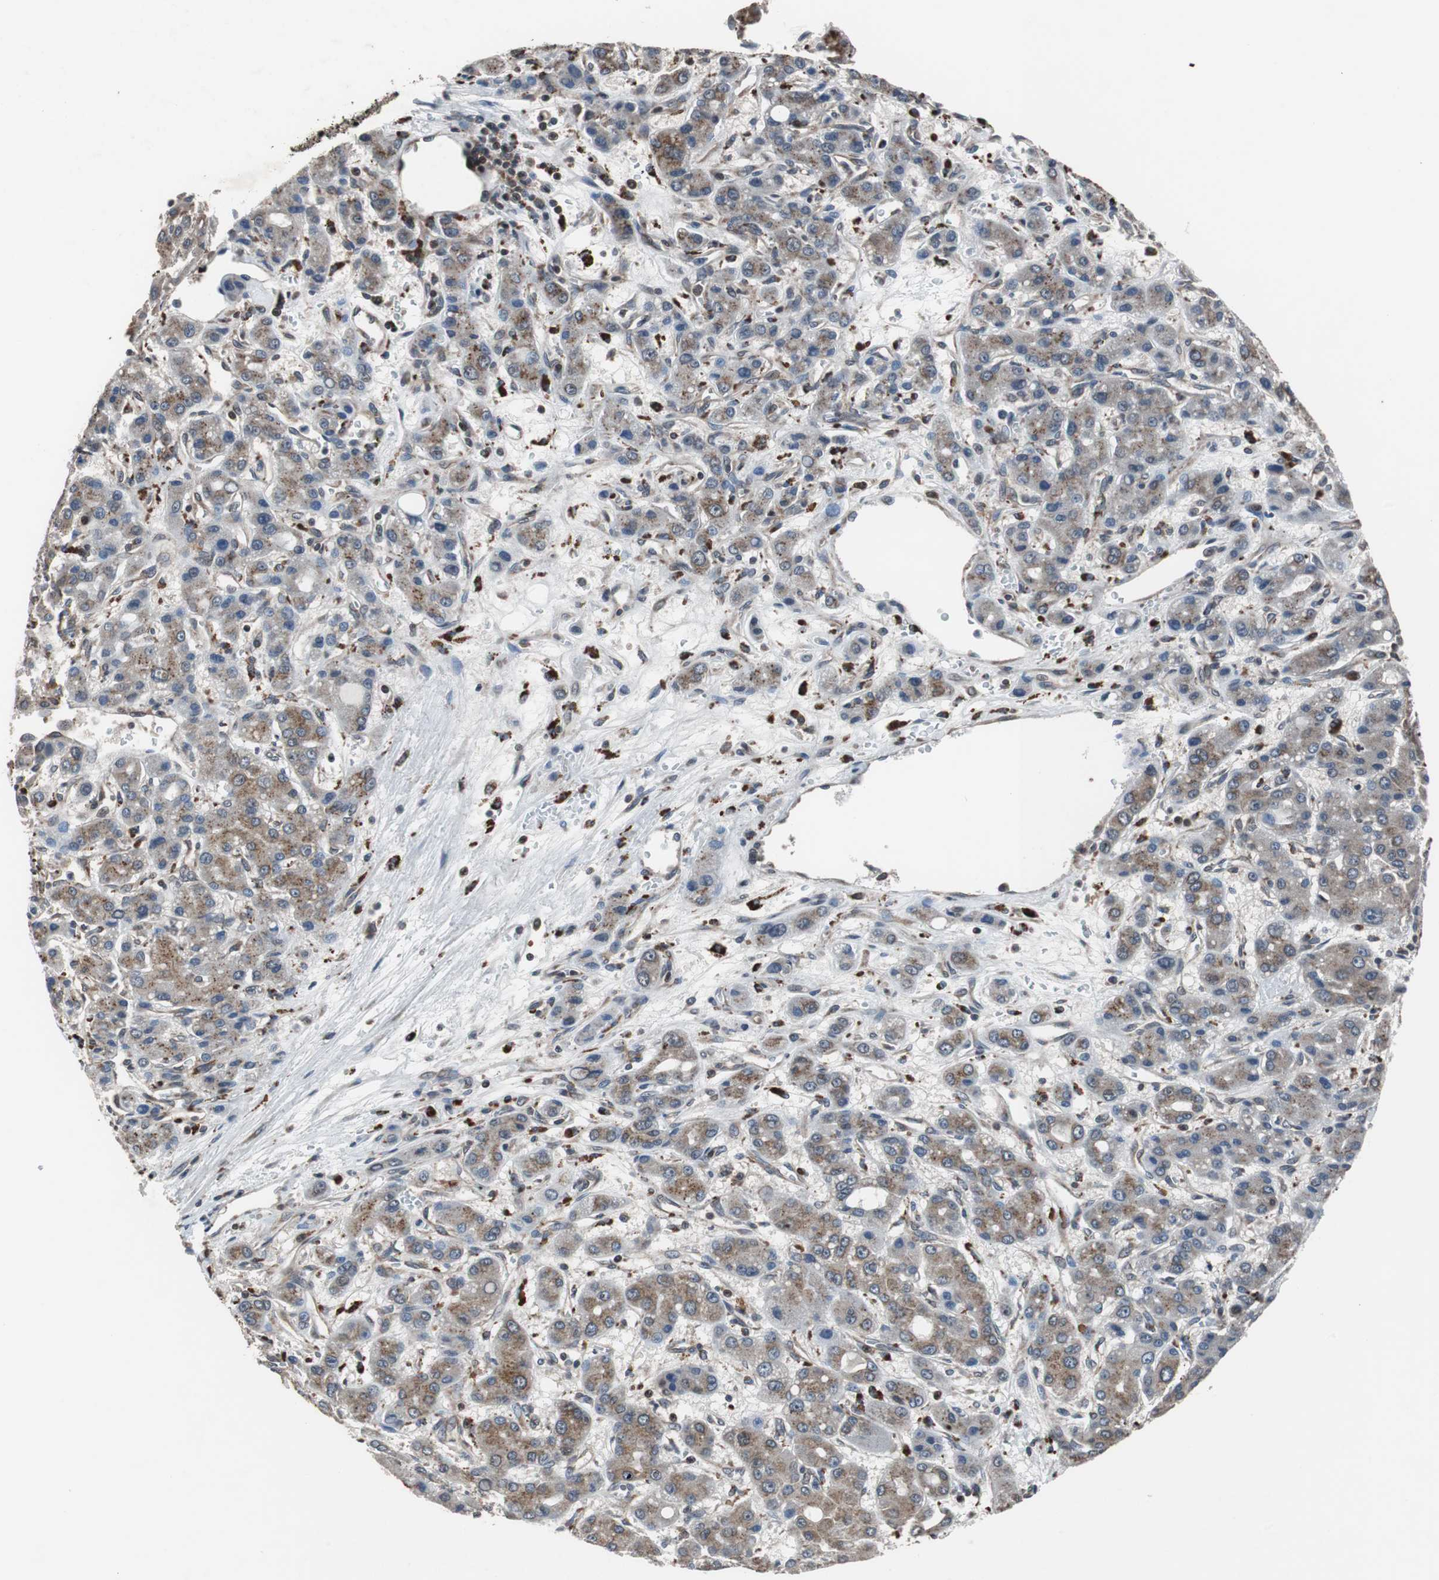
{"staining": {"intensity": "moderate", "quantity": "25%-75%", "location": "cytoplasmic/membranous"}, "tissue": "liver cancer", "cell_type": "Tumor cells", "image_type": "cancer", "snomed": [{"axis": "morphology", "description": "Carcinoma, Hepatocellular, NOS"}, {"axis": "topography", "description": "Liver"}], "caption": "Liver hepatocellular carcinoma tissue demonstrates moderate cytoplasmic/membranous positivity in about 25%-75% of tumor cells, visualized by immunohistochemistry.", "gene": "USP10", "patient": {"sex": "male", "age": 55}}